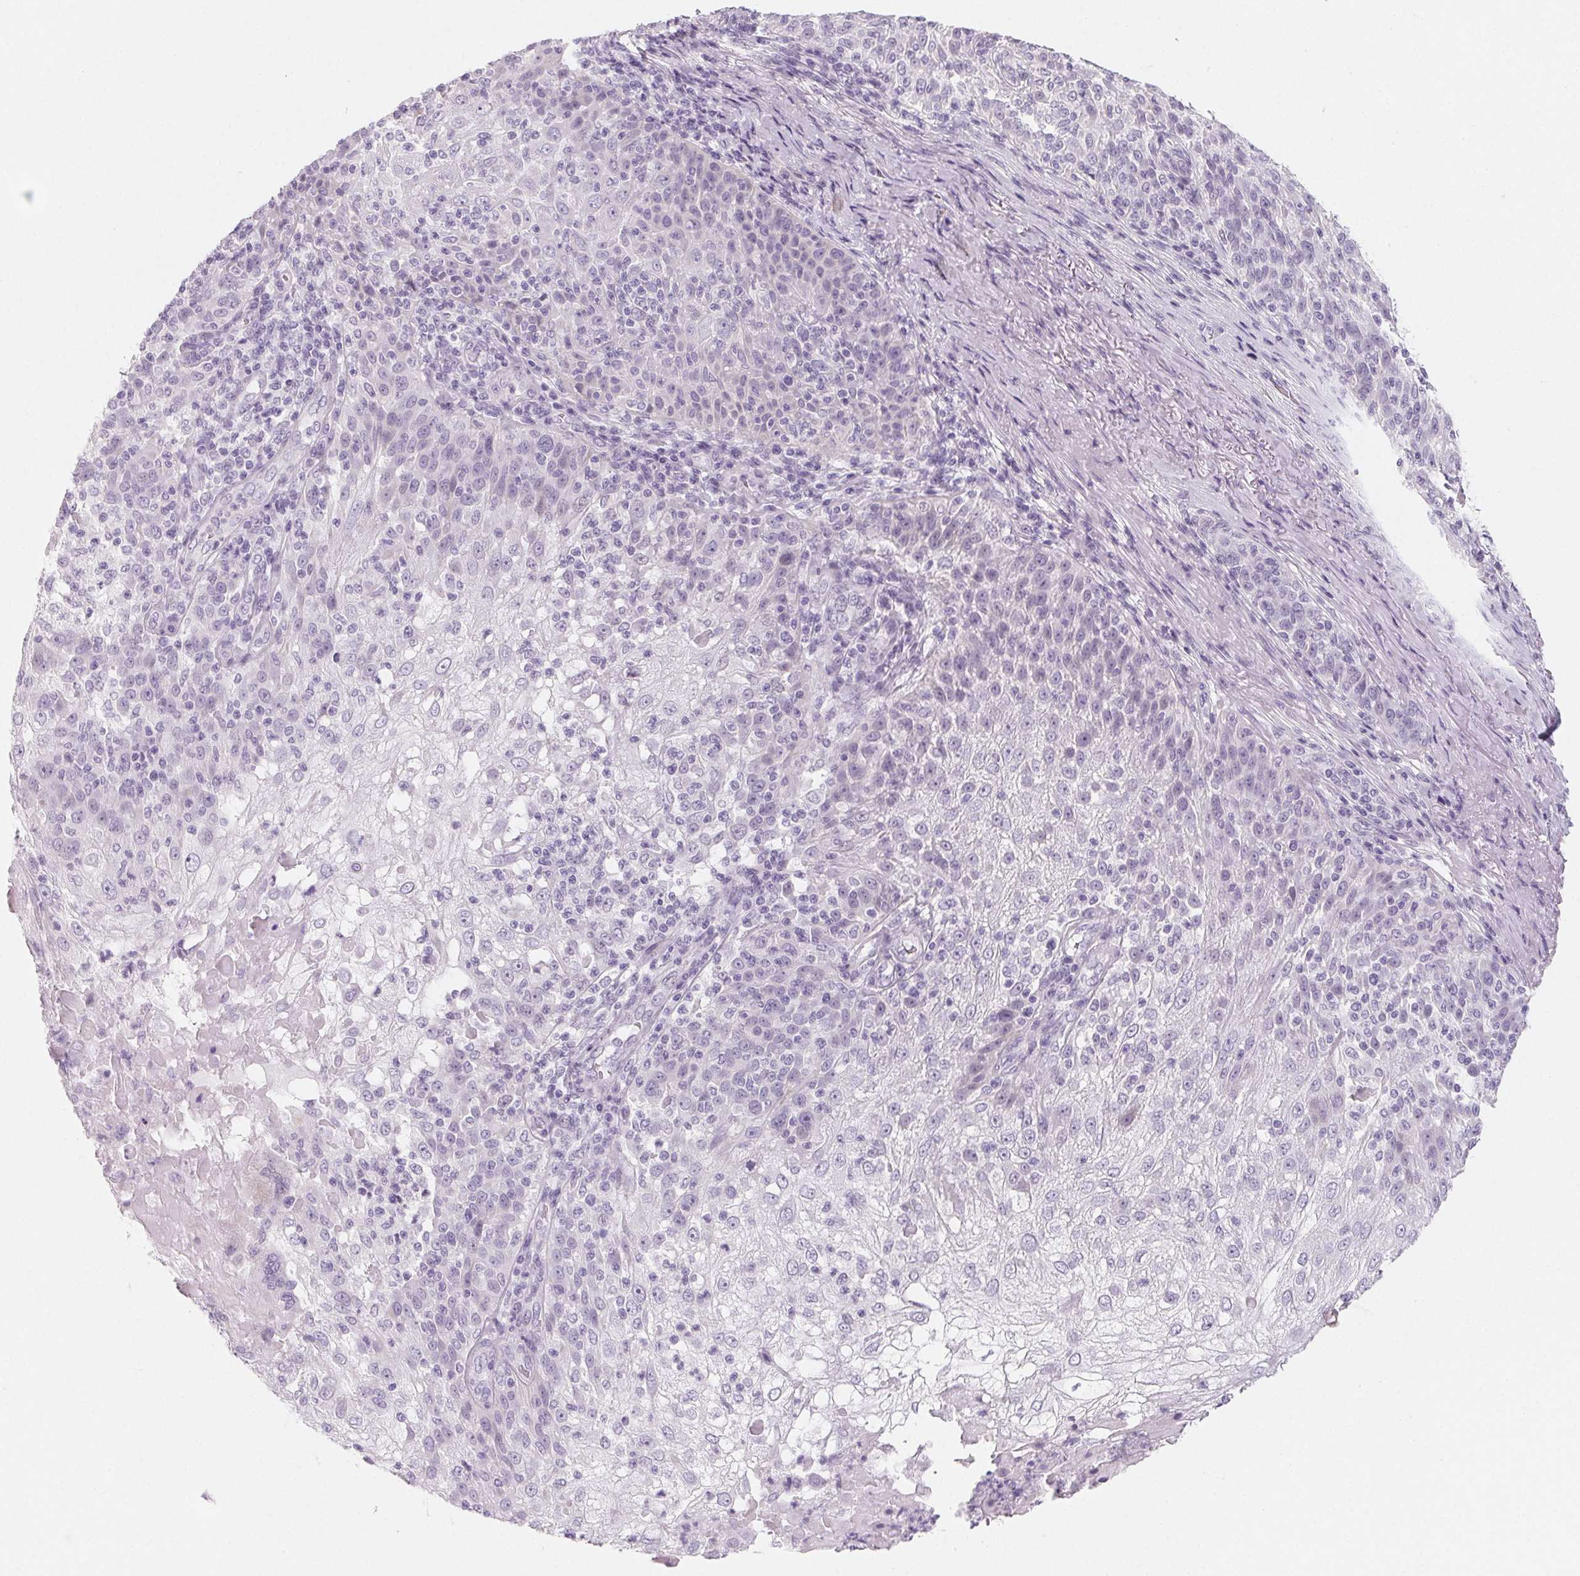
{"staining": {"intensity": "negative", "quantity": "none", "location": "none"}, "tissue": "skin cancer", "cell_type": "Tumor cells", "image_type": "cancer", "snomed": [{"axis": "morphology", "description": "Normal tissue, NOS"}, {"axis": "morphology", "description": "Squamous cell carcinoma, NOS"}, {"axis": "topography", "description": "Skin"}], "caption": "There is no significant positivity in tumor cells of skin squamous cell carcinoma.", "gene": "SH3GL2", "patient": {"sex": "female", "age": 83}}